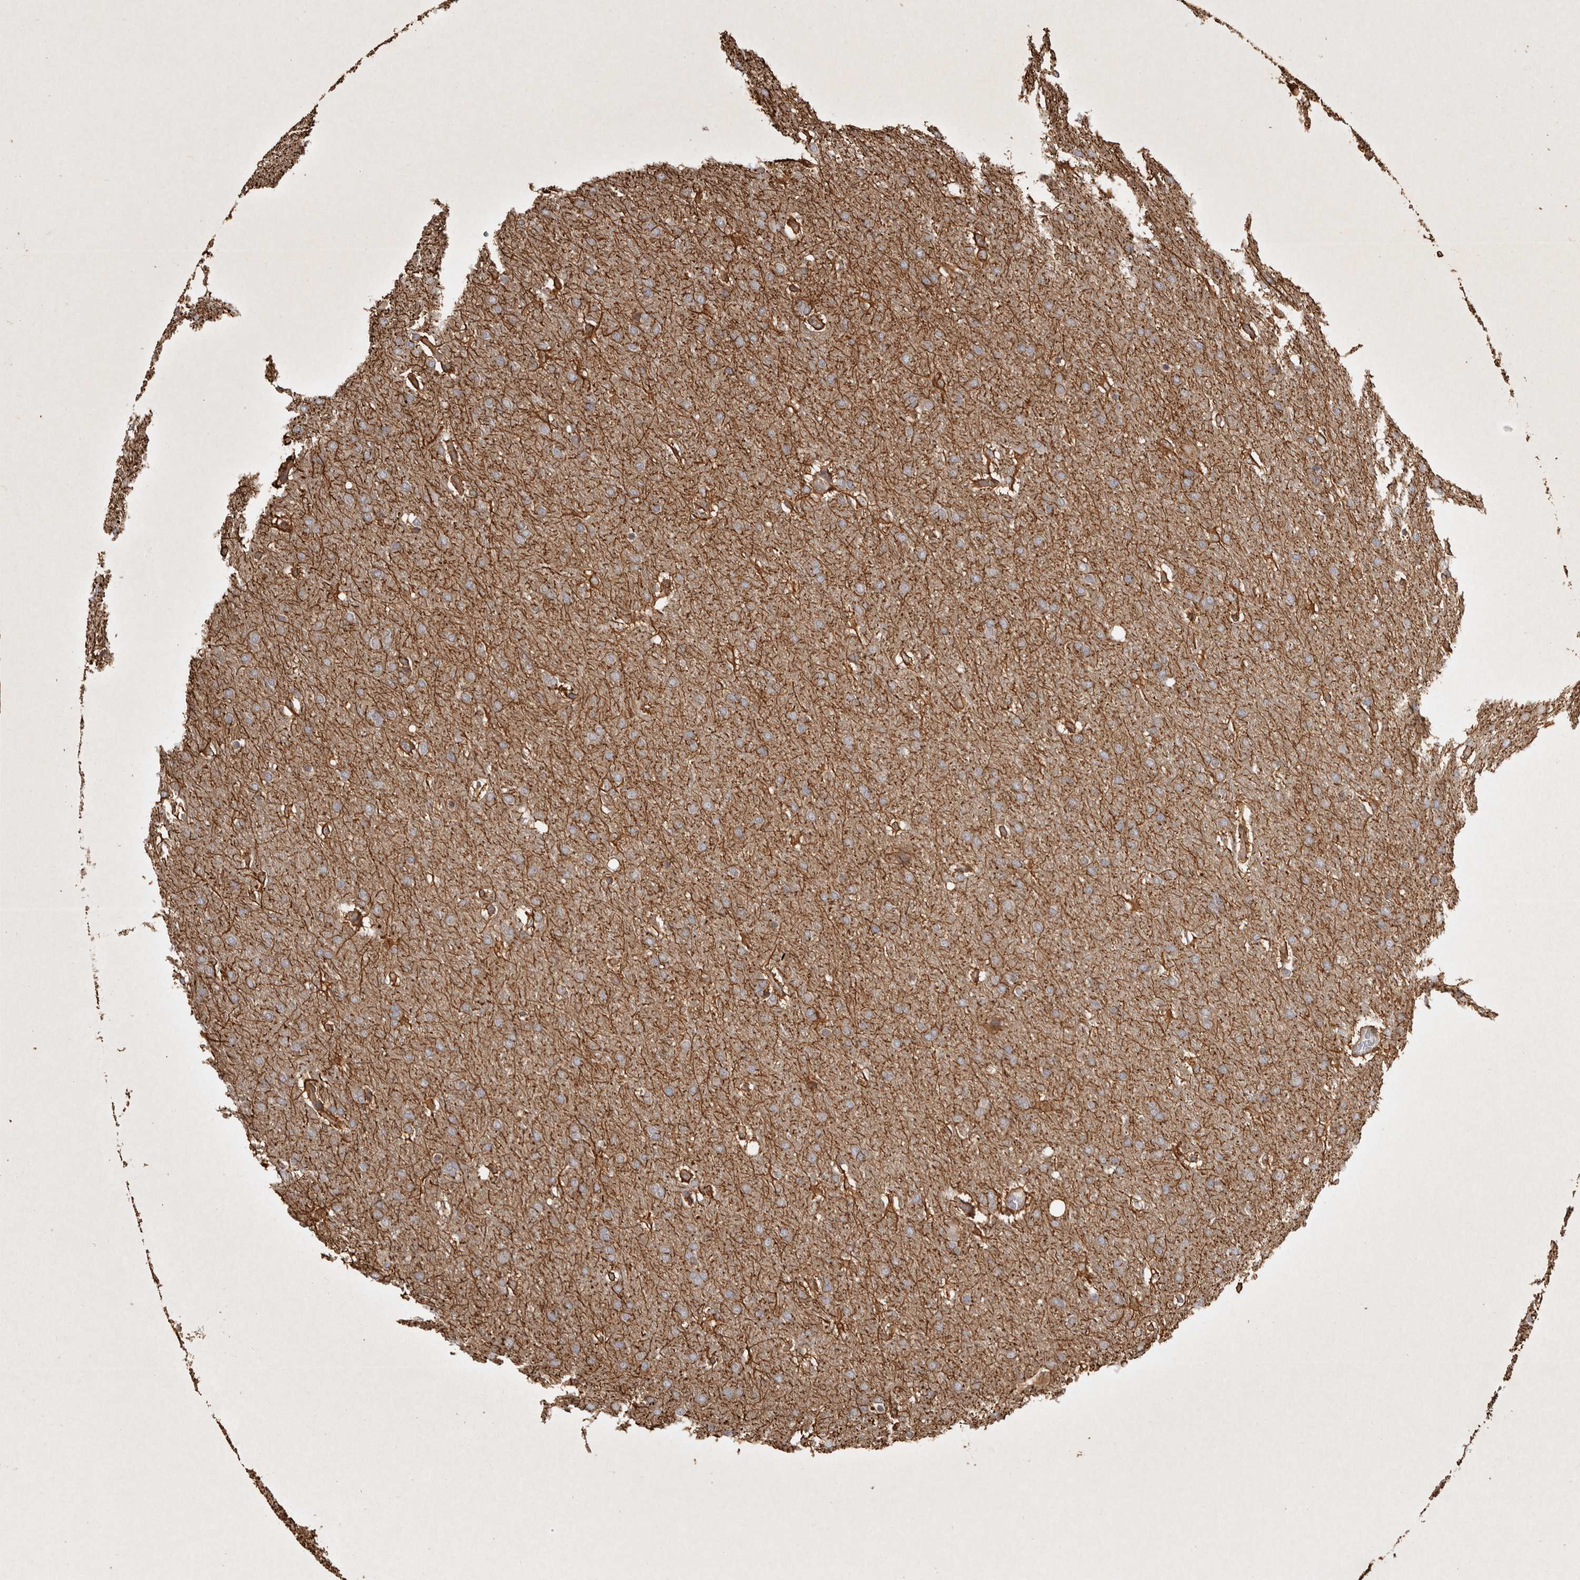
{"staining": {"intensity": "moderate", "quantity": ">75%", "location": "cytoplasmic/membranous"}, "tissue": "glioma", "cell_type": "Tumor cells", "image_type": "cancer", "snomed": [{"axis": "morphology", "description": "Glioma, malignant, Low grade"}, {"axis": "topography", "description": "Brain"}], "caption": "The histopathology image displays immunohistochemical staining of malignant low-grade glioma. There is moderate cytoplasmic/membranous positivity is seen in approximately >75% of tumor cells. (Stains: DAB in brown, nuclei in blue, Microscopy: brightfield microscopy at high magnification).", "gene": "CAMSAP2", "patient": {"sex": "female", "age": 37}}